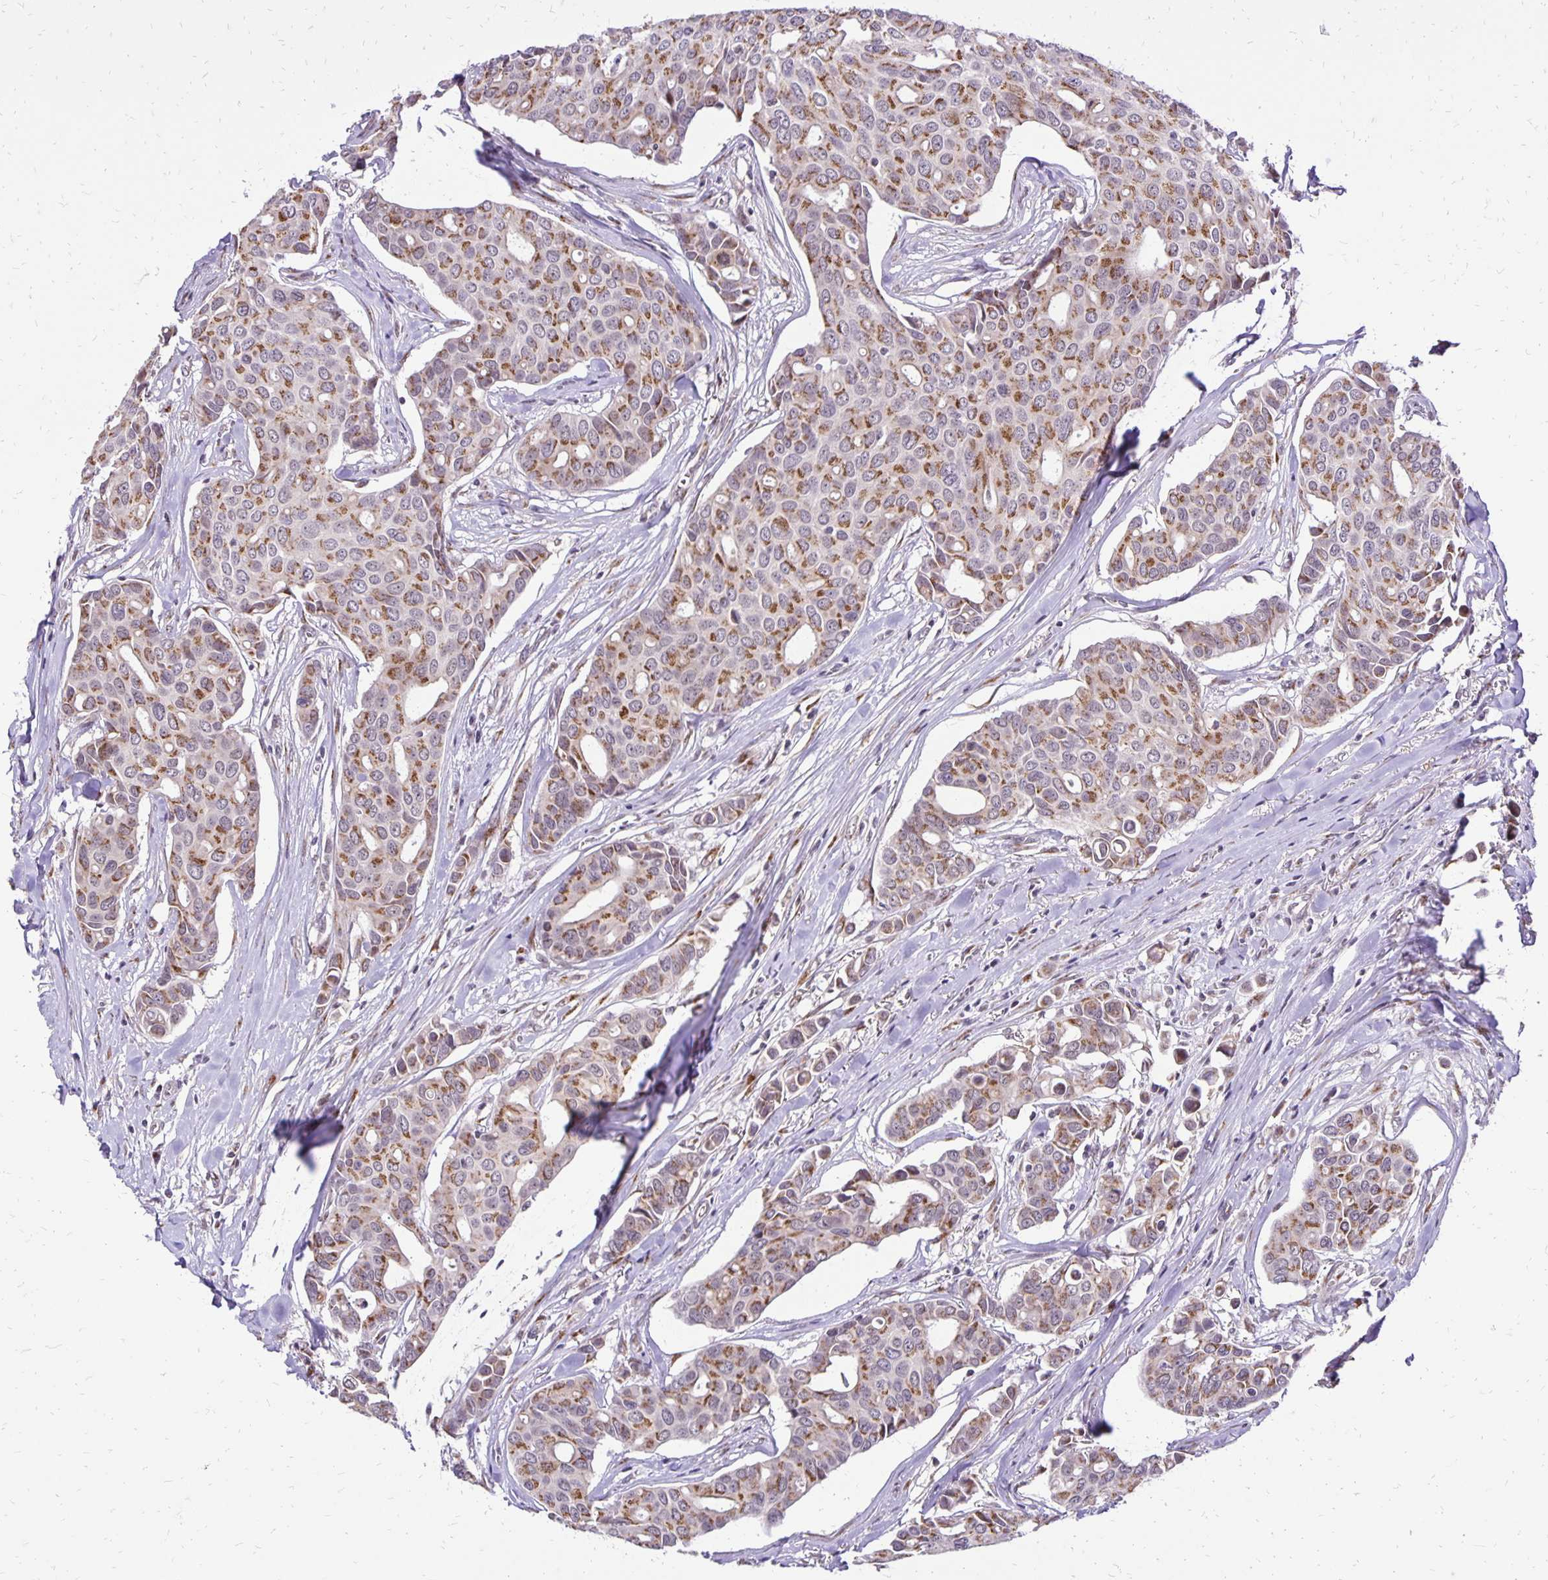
{"staining": {"intensity": "moderate", "quantity": ">75%", "location": "cytoplasmic/membranous"}, "tissue": "breast cancer", "cell_type": "Tumor cells", "image_type": "cancer", "snomed": [{"axis": "morphology", "description": "Duct carcinoma"}, {"axis": "topography", "description": "Breast"}], "caption": "Brown immunohistochemical staining in breast intraductal carcinoma reveals moderate cytoplasmic/membranous positivity in approximately >75% of tumor cells.", "gene": "GOLGA5", "patient": {"sex": "female", "age": 54}}